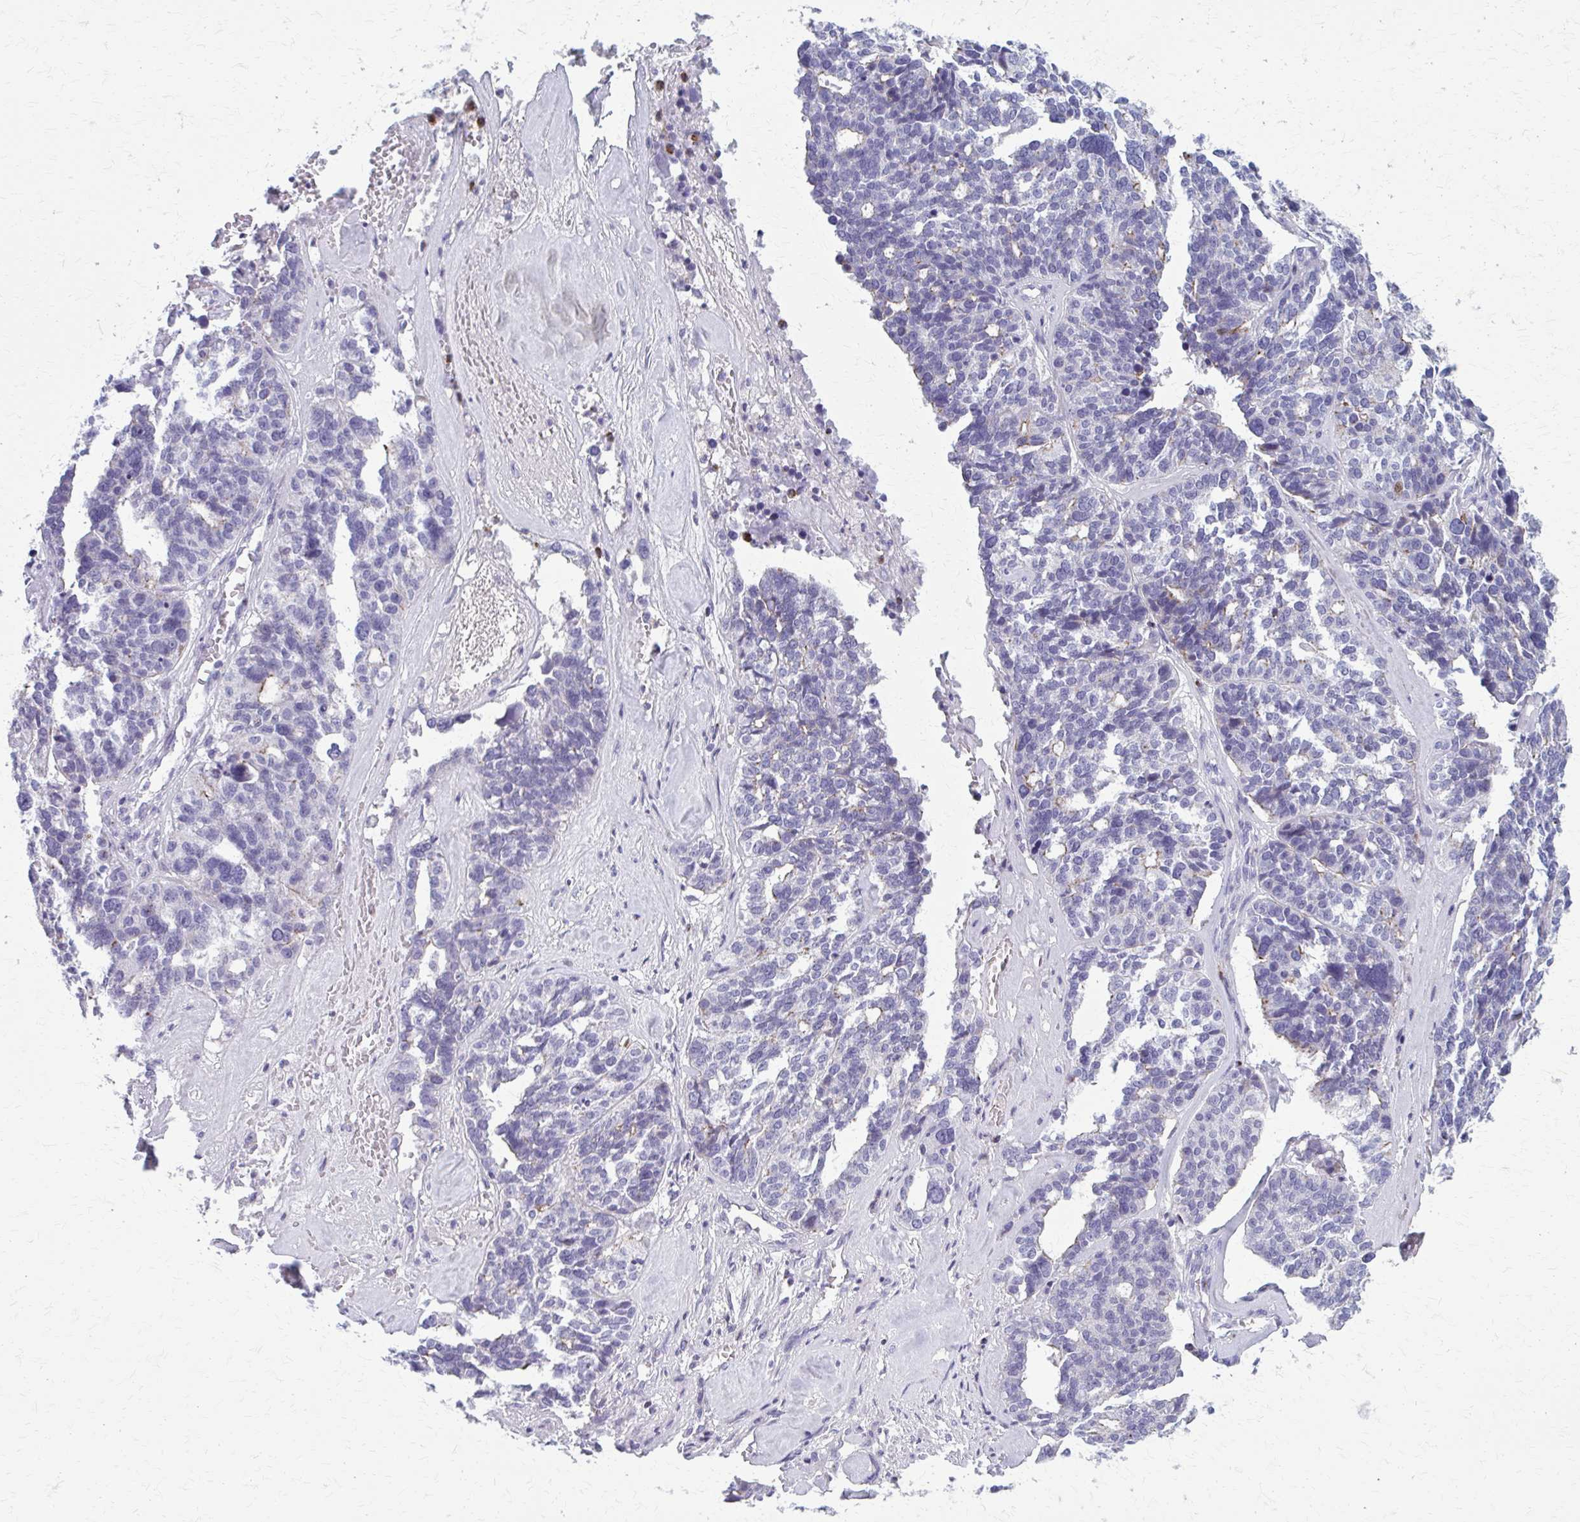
{"staining": {"intensity": "negative", "quantity": "none", "location": "none"}, "tissue": "ovarian cancer", "cell_type": "Tumor cells", "image_type": "cancer", "snomed": [{"axis": "morphology", "description": "Cystadenocarcinoma, serous, NOS"}, {"axis": "topography", "description": "Ovary"}], "caption": "The photomicrograph demonstrates no significant staining in tumor cells of serous cystadenocarcinoma (ovarian).", "gene": "PEDS1", "patient": {"sex": "female", "age": 59}}